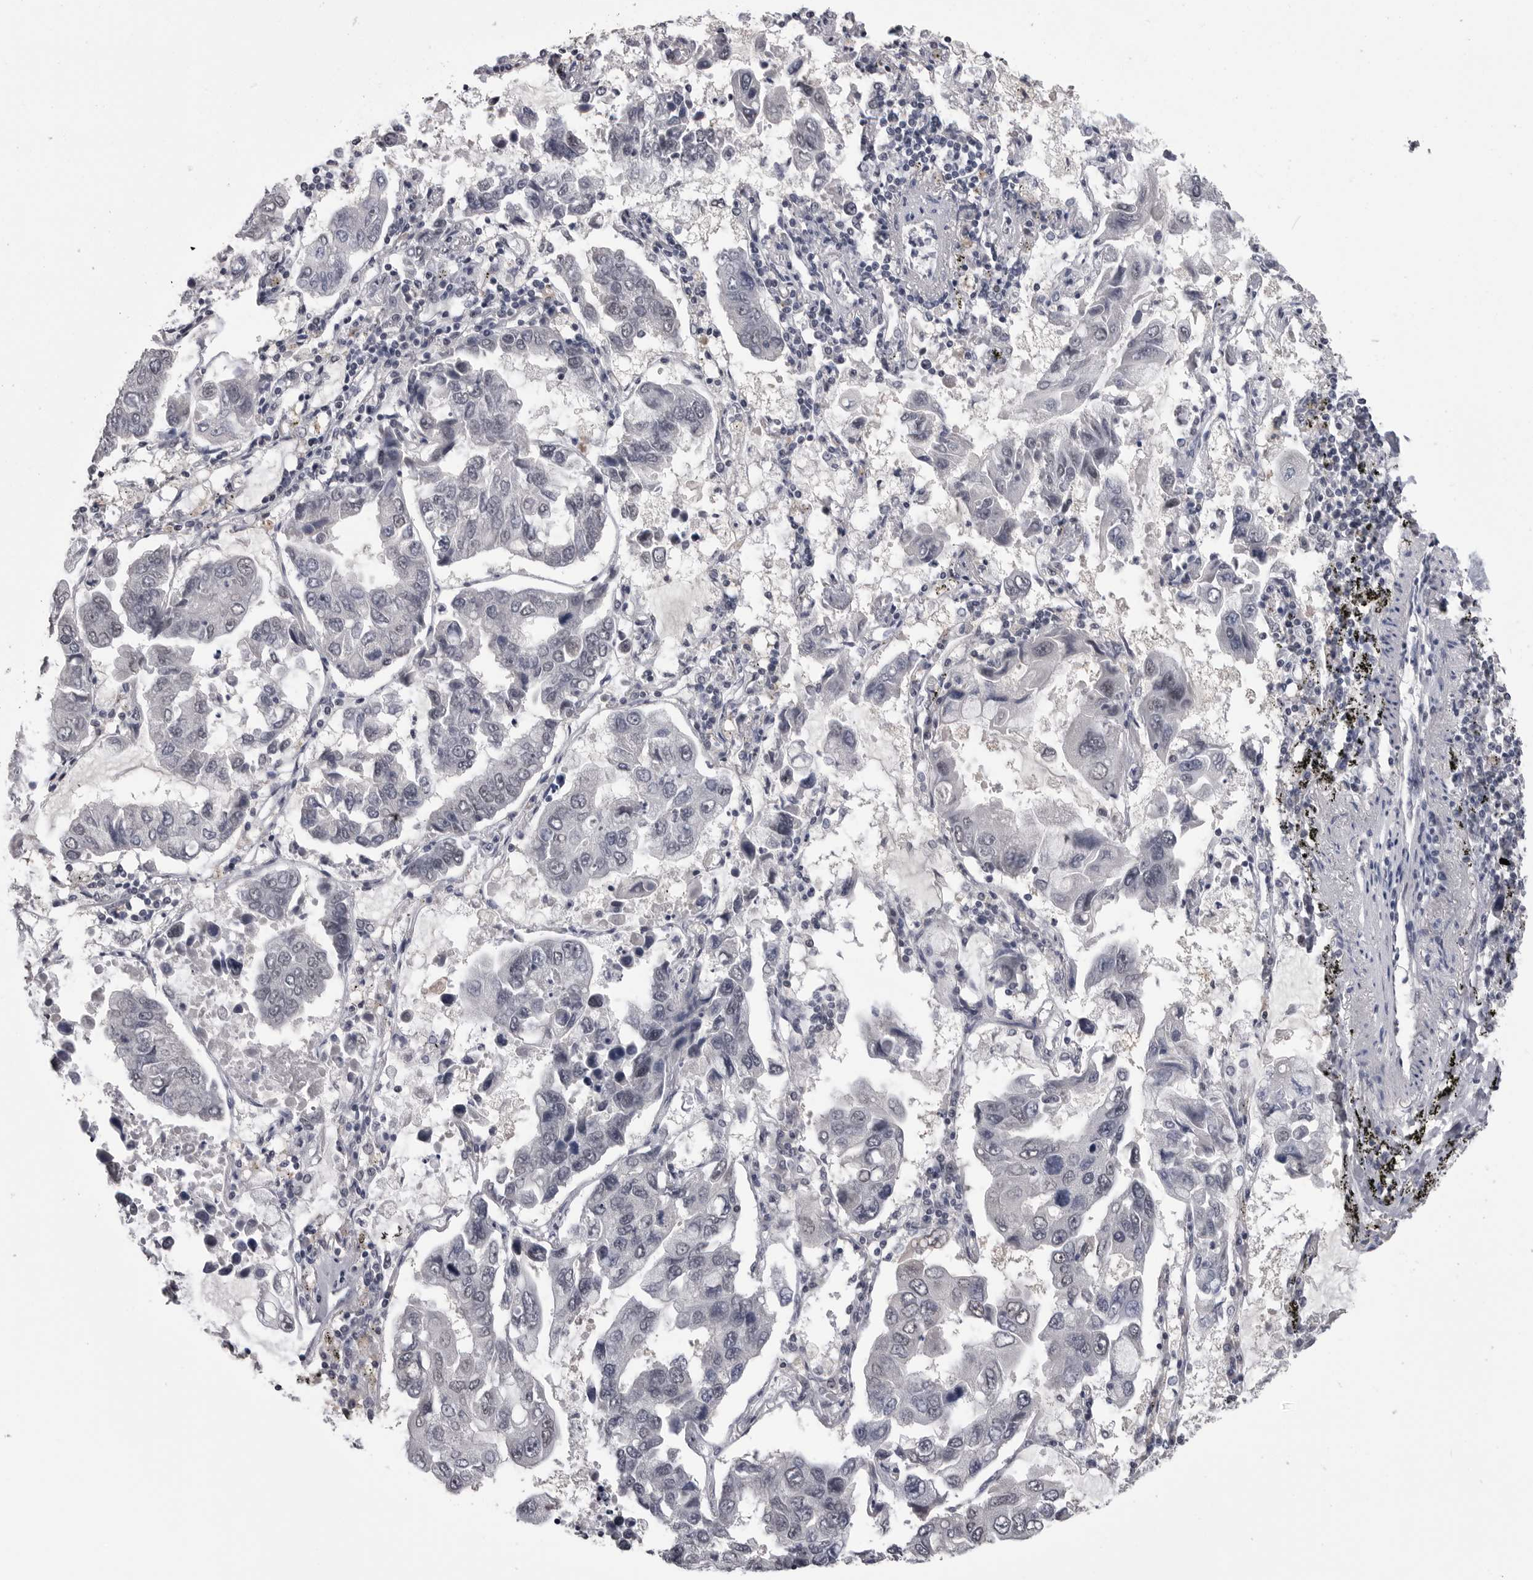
{"staining": {"intensity": "negative", "quantity": "none", "location": "none"}, "tissue": "lung cancer", "cell_type": "Tumor cells", "image_type": "cancer", "snomed": [{"axis": "morphology", "description": "Adenocarcinoma, NOS"}, {"axis": "topography", "description": "Lung"}], "caption": "Immunohistochemistry (IHC) of human adenocarcinoma (lung) shows no expression in tumor cells. (DAB (3,3'-diaminobenzidine) immunohistochemistry, high magnification).", "gene": "DLG2", "patient": {"sex": "male", "age": 64}}